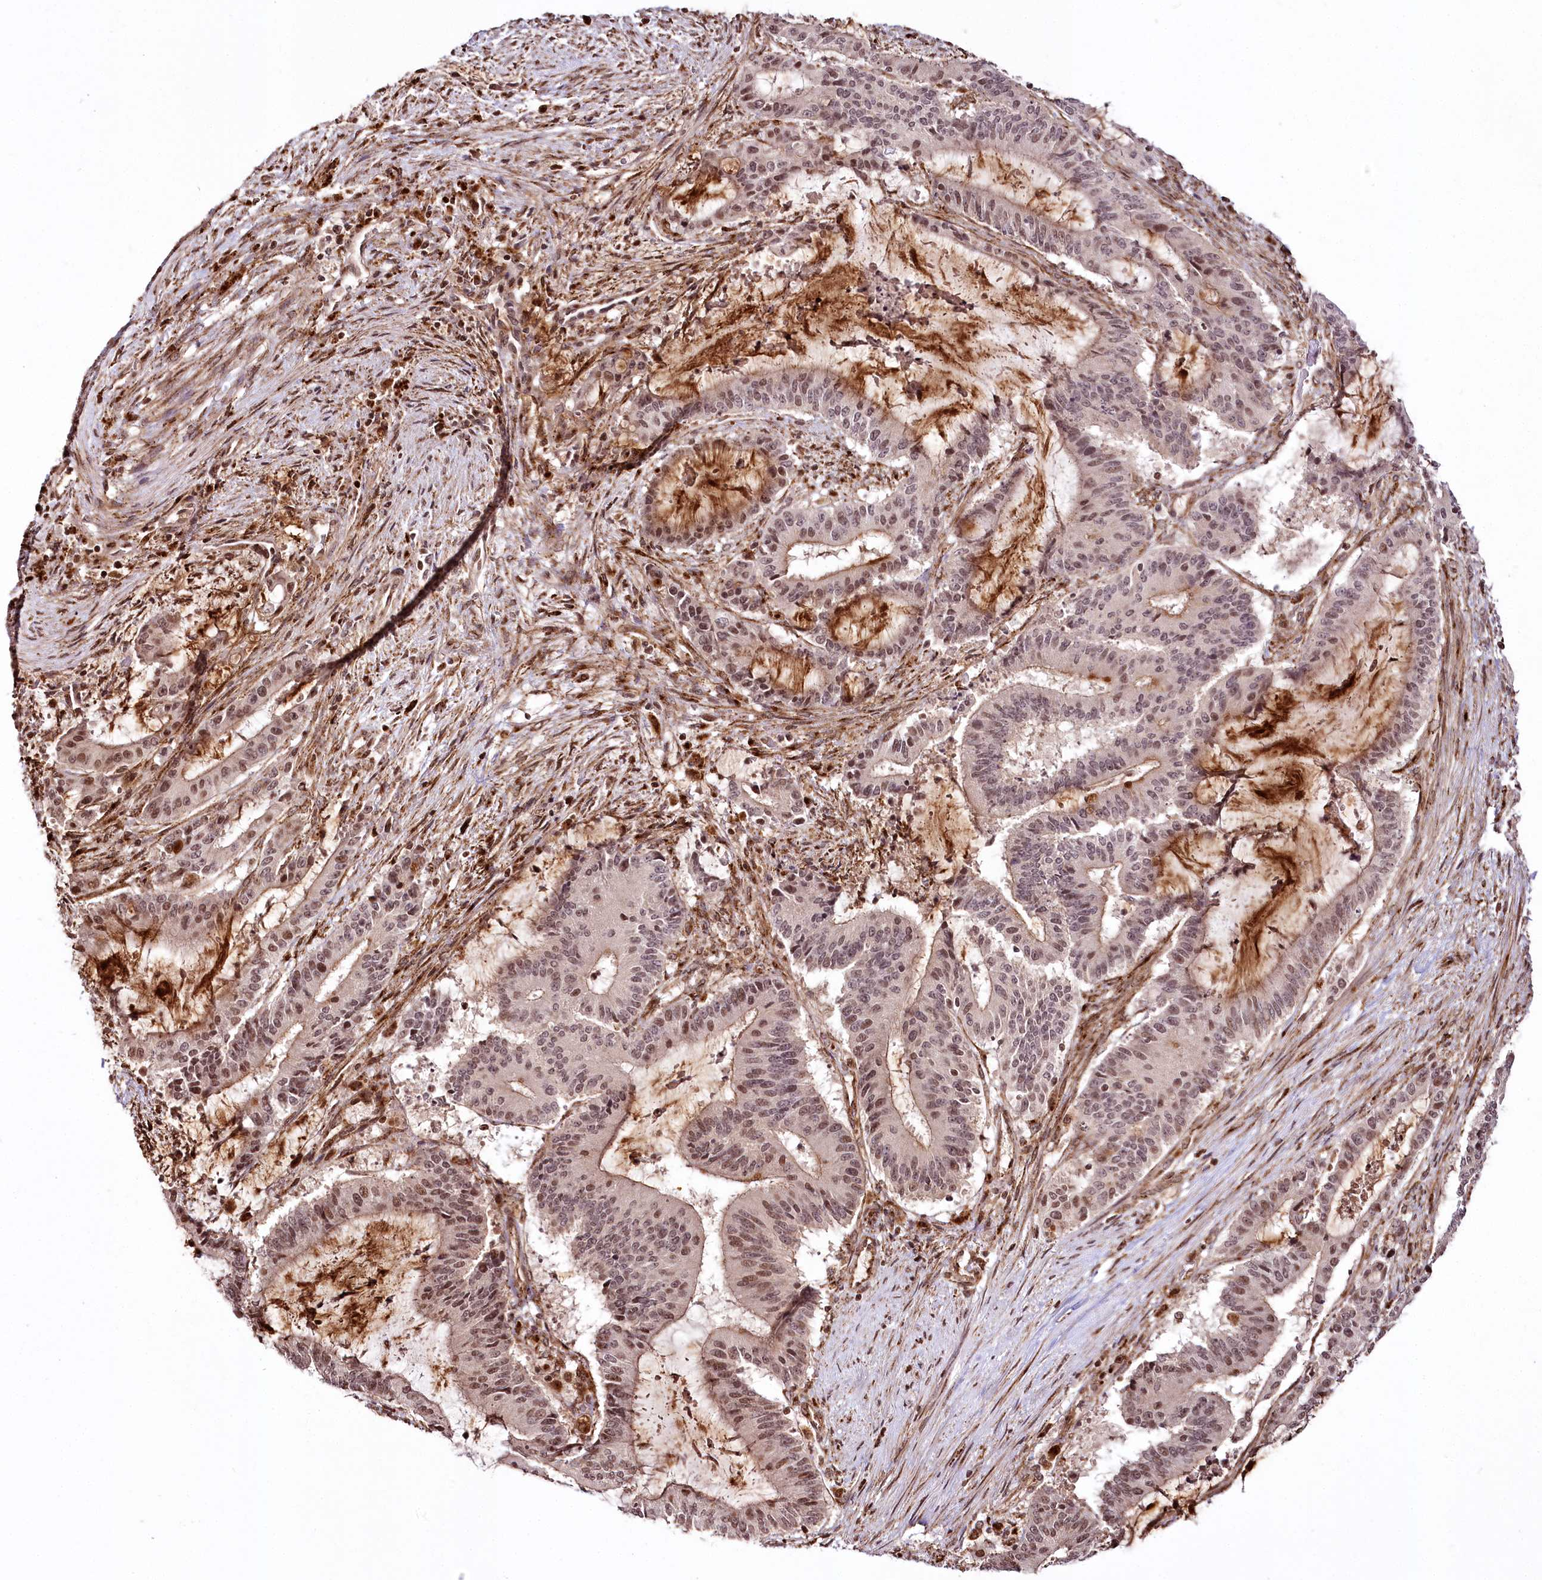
{"staining": {"intensity": "moderate", "quantity": "25%-75%", "location": "nuclear"}, "tissue": "liver cancer", "cell_type": "Tumor cells", "image_type": "cancer", "snomed": [{"axis": "morphology", "description": "Normal tissue, NOS"}, {"axis": "morphology", "description": "Cholangiocarcinoma"}, {"axis": "topography", "description": "Liver"}, {"axis": "topography", "description": "Peripheral nerve tissue"}], "caption": "A brown stain shows moderate nuclear positivity of a protein in liver cholangiocarcinoma tumor cells.", "gene": "HOXC8", "patient": {"sex": "female", "age": 73}}